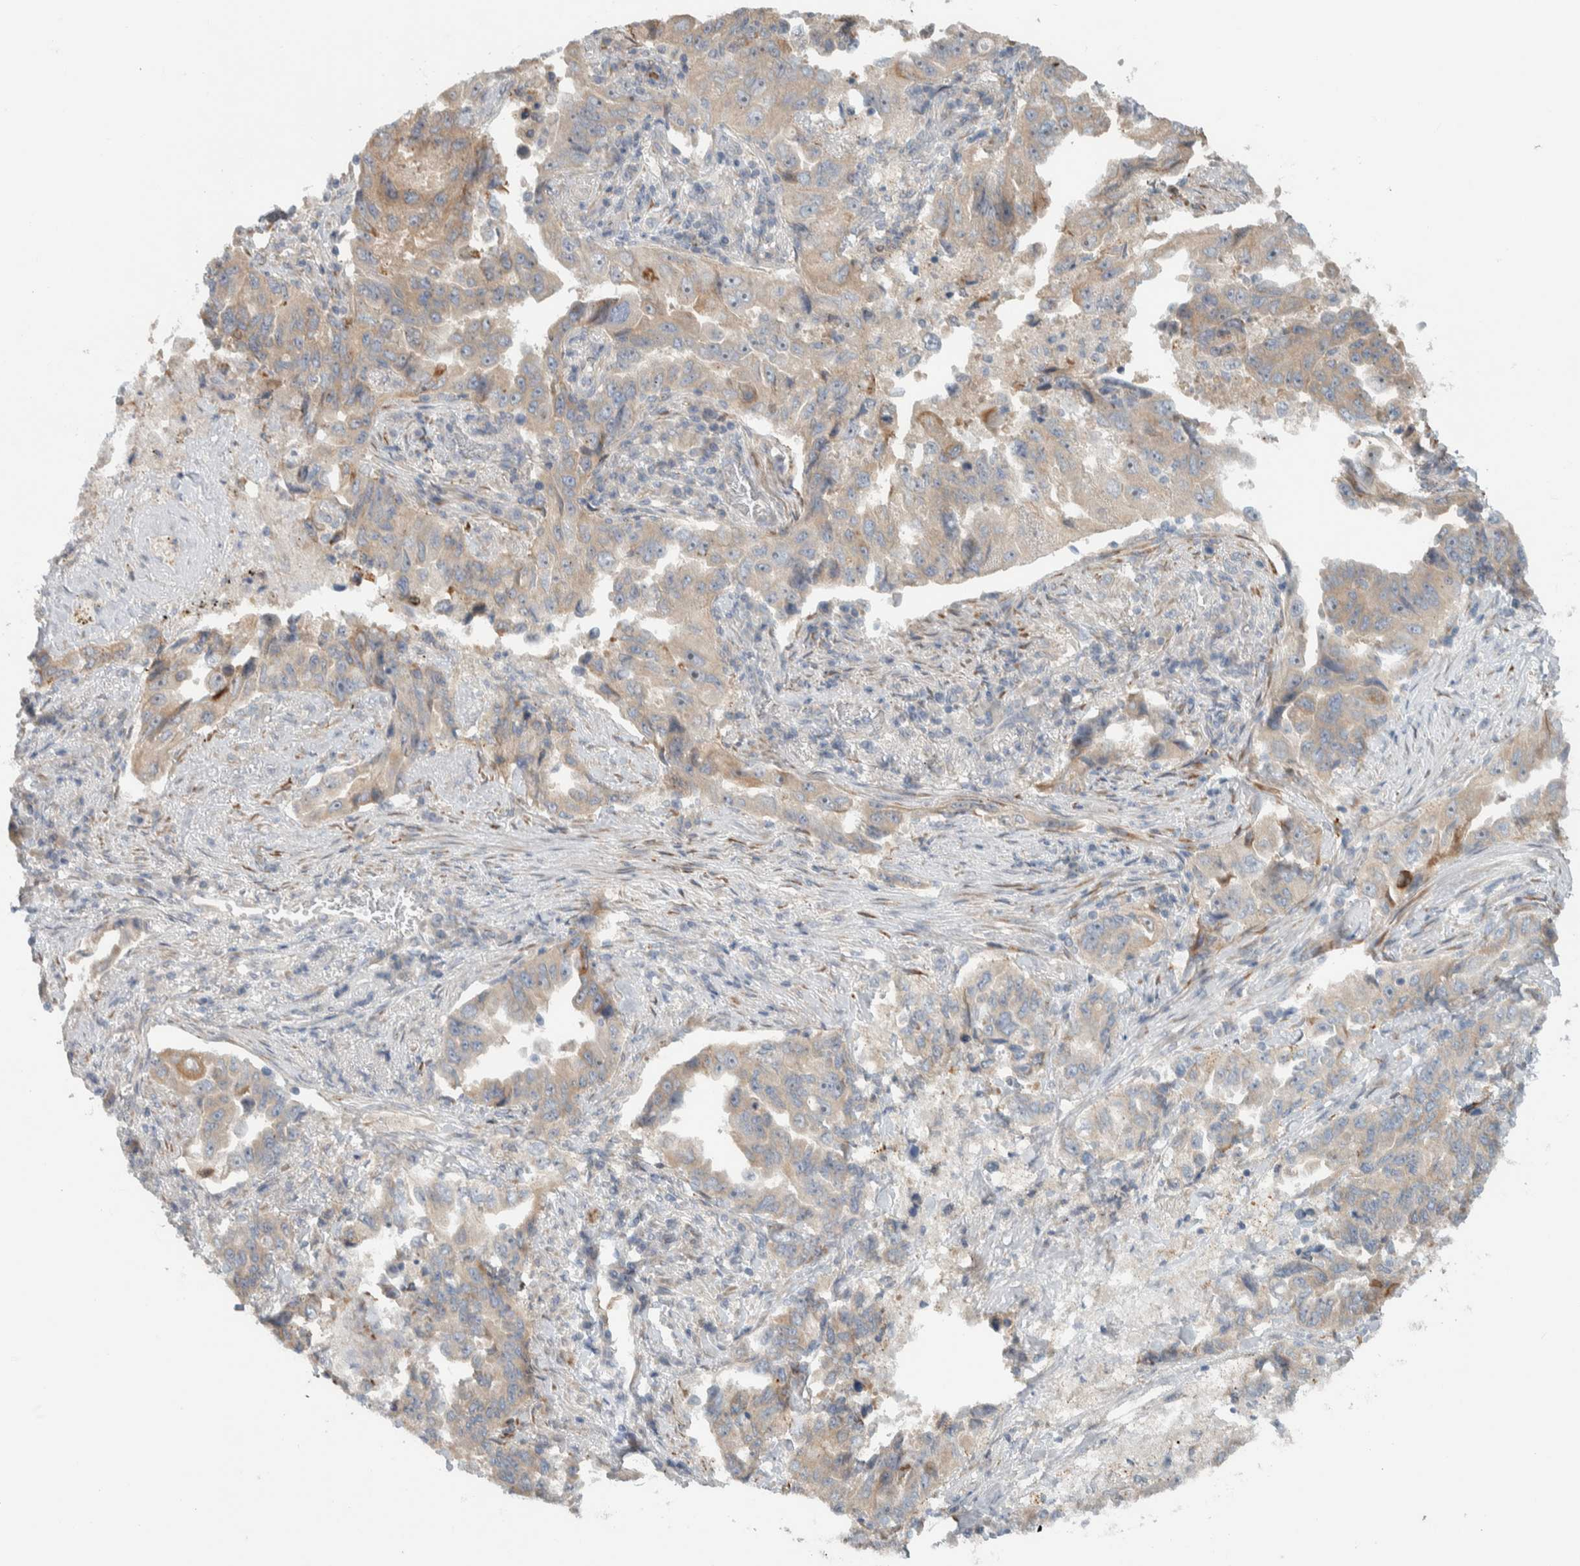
{"staining": {"intensity": "weak", "quantity": "25%-75%", "location": "cytoplasmic/membranous"}, "tissue": "lung cancer", "cell_type": "Tumor cells", "image_type": "cancer", "snomed": [{"axis": "morphology", "description": "Adenocarcinoma, NOS"}, {"axis": "topography", "description": "Lung"}], "caption": "Immunohistochemistry (IHC) (DAB) staining of lung adenocarcinoma reveals weak cytoplasmic/membranous protein staining in about 25%-75% of tumor cells. (Stains: DAB in brown, nuclei in blue, Microscopy: brightfield microscopy at high magnification).", "gene": "HGS", "patient": {"sex": "female", "age": 51}}